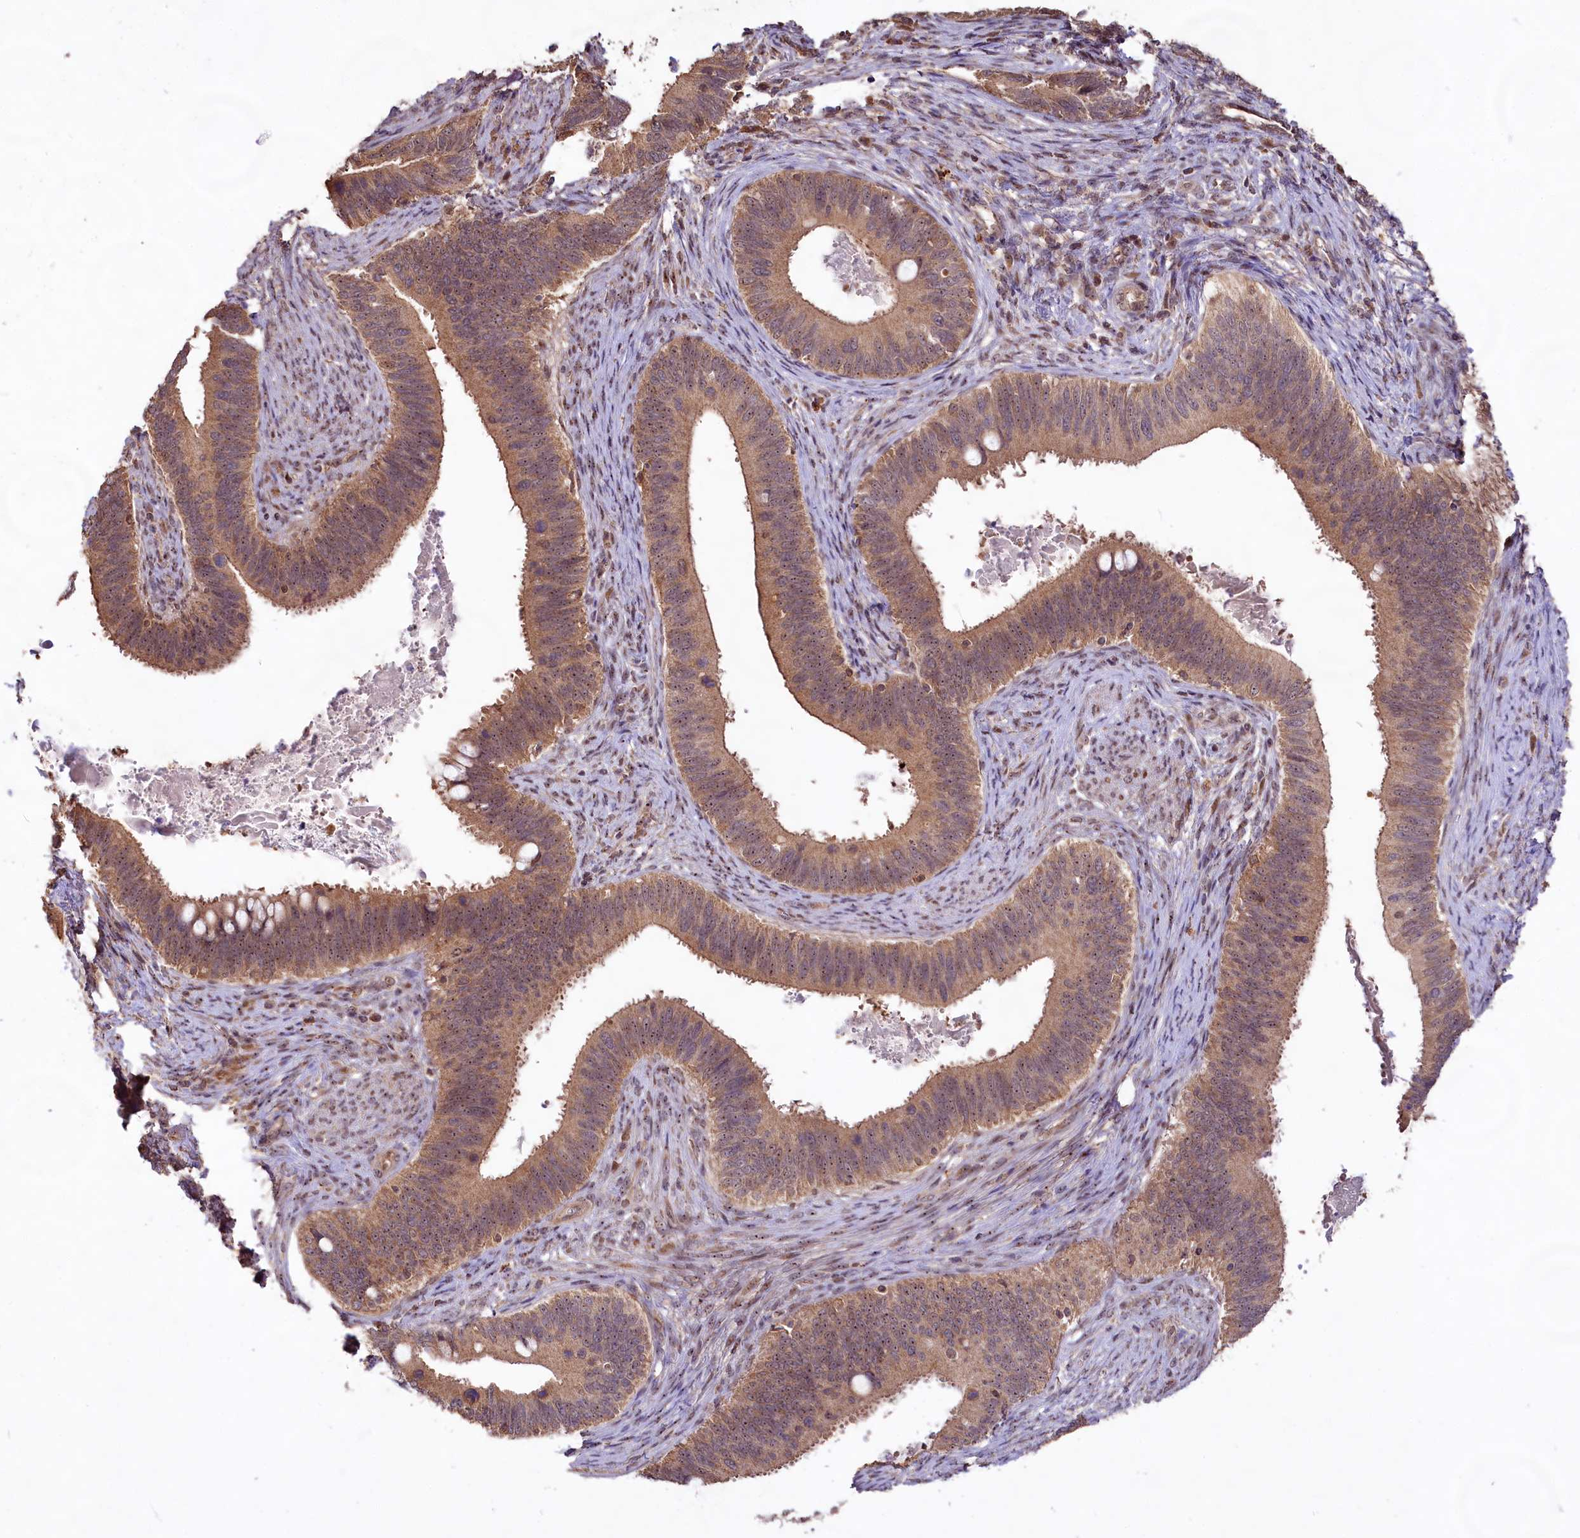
{"staining": {"intensity": "moderate", "quantity": ">75%", "location": "cytoplasmic/membranous,nuclear"}, "tissue": "cervical cancer", "cell_type": "Tumor cells", "image_type": "cancer", "snomed": [{"axis": "morphology", "description": "Adenocarcinoma, NOS"}, {"axis": "topography", "description": "Cervix"}], "caption": "Cervical adenocarcinoma stained for a protein (brown) reveals moderate cytoplasmic/membranous and nuclear positive staining in approximately >75% of tumor cells.", "gene": "RRP8", "patient": {"sex": "female", "age": 42}}